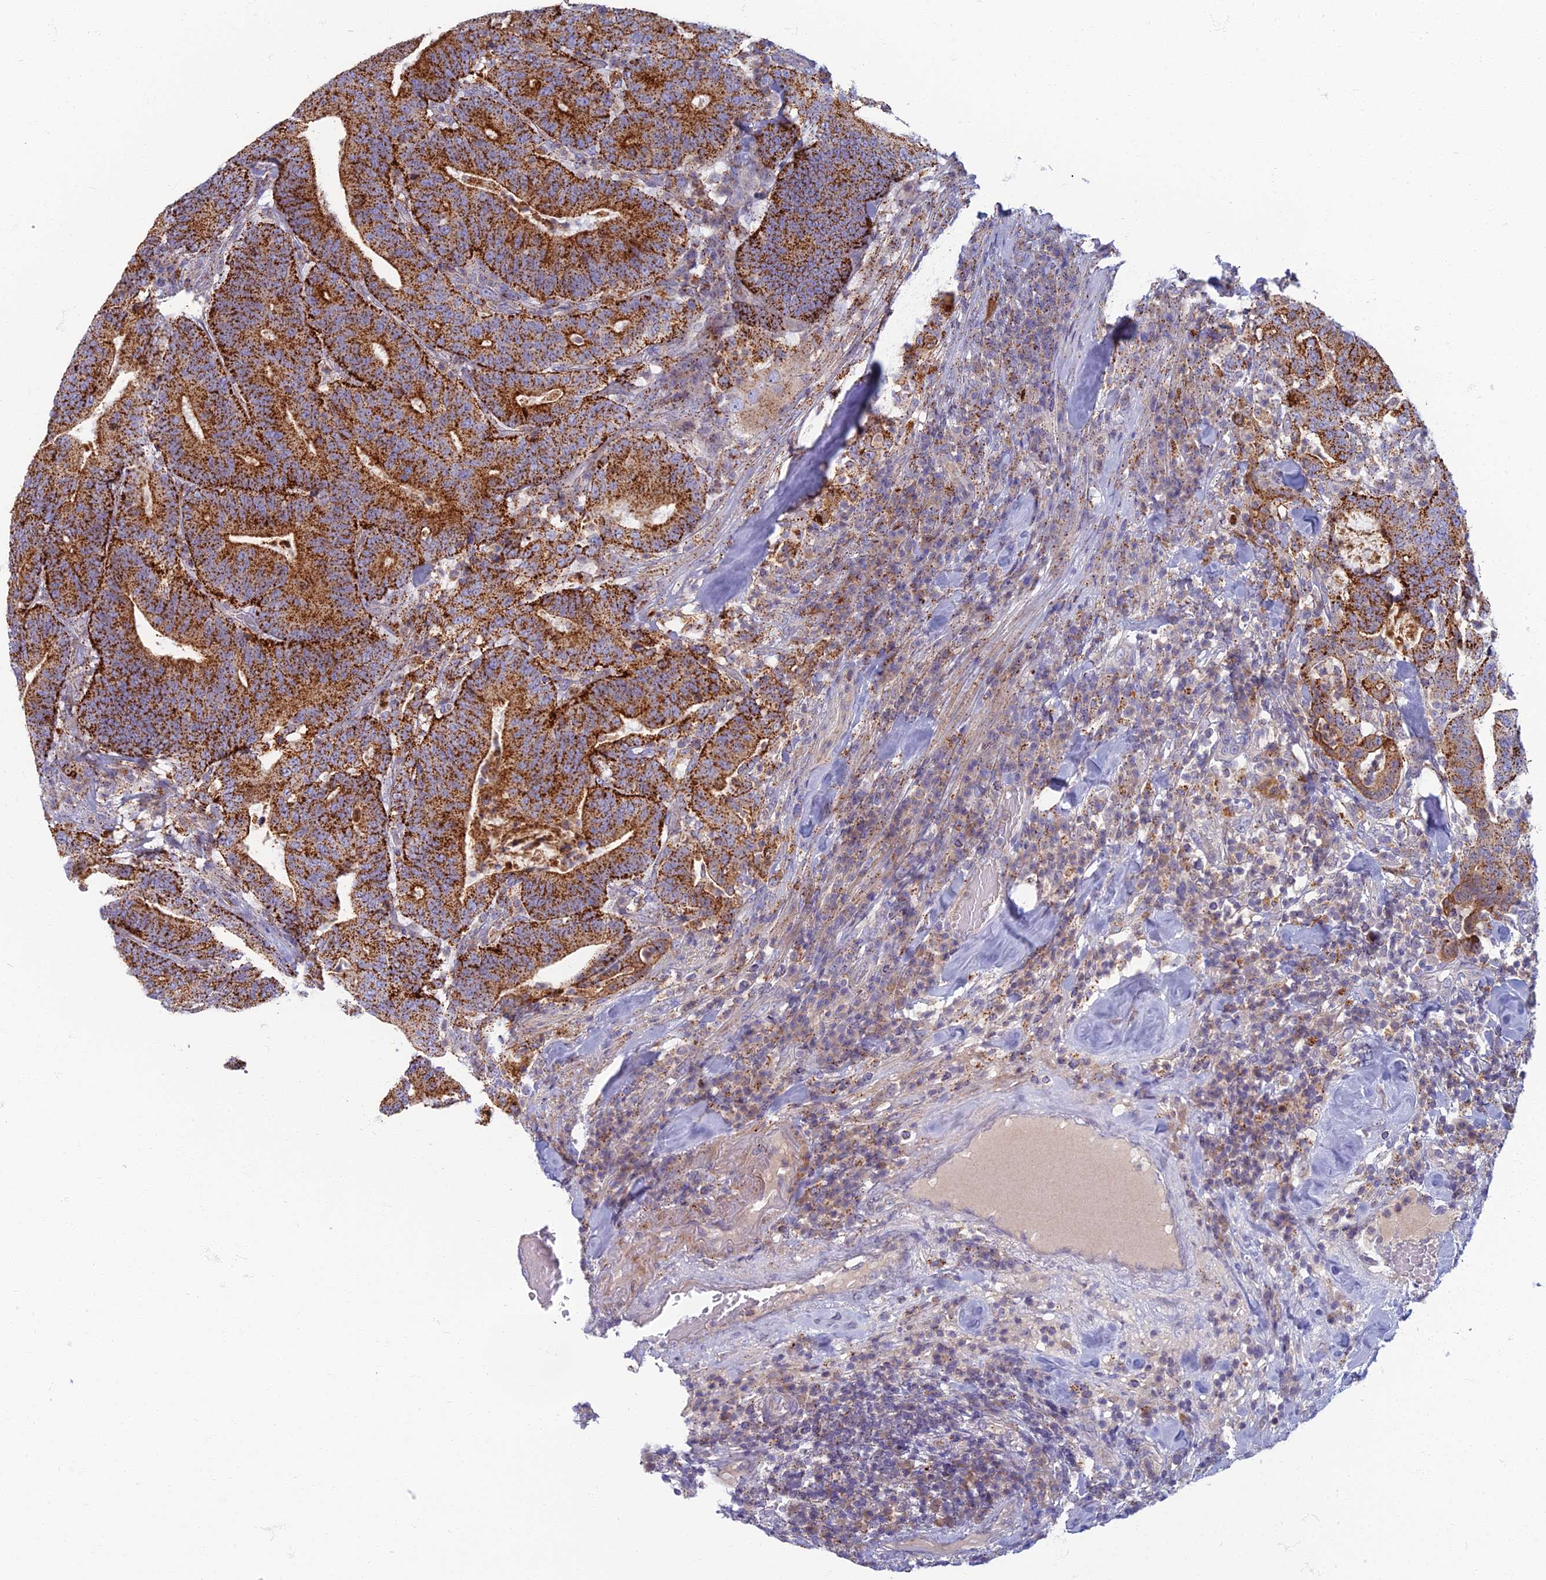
{"staining": {"intensity": "strong", "quantity": ">75%", "location": "cytoplasmic/membranous"}, "tissue": "colorectal cancer", "cell_type": "Tumor cells", "image_type": "cancer", "snomed": [{"axis": "morphology", "description": "Adenocarcinoma, NOS"}, {"axis": "topography", "description": "Colon"}], "caption": "Immunohistochemical staining of colorectal cancer (adenocarcinoma) exhibits high levels of strong cytoplasmic/membranous protein expression in about >75% of tumor cells.", "gene": "CHMP4B", "patient": {"sex": "female", "age": 66}}